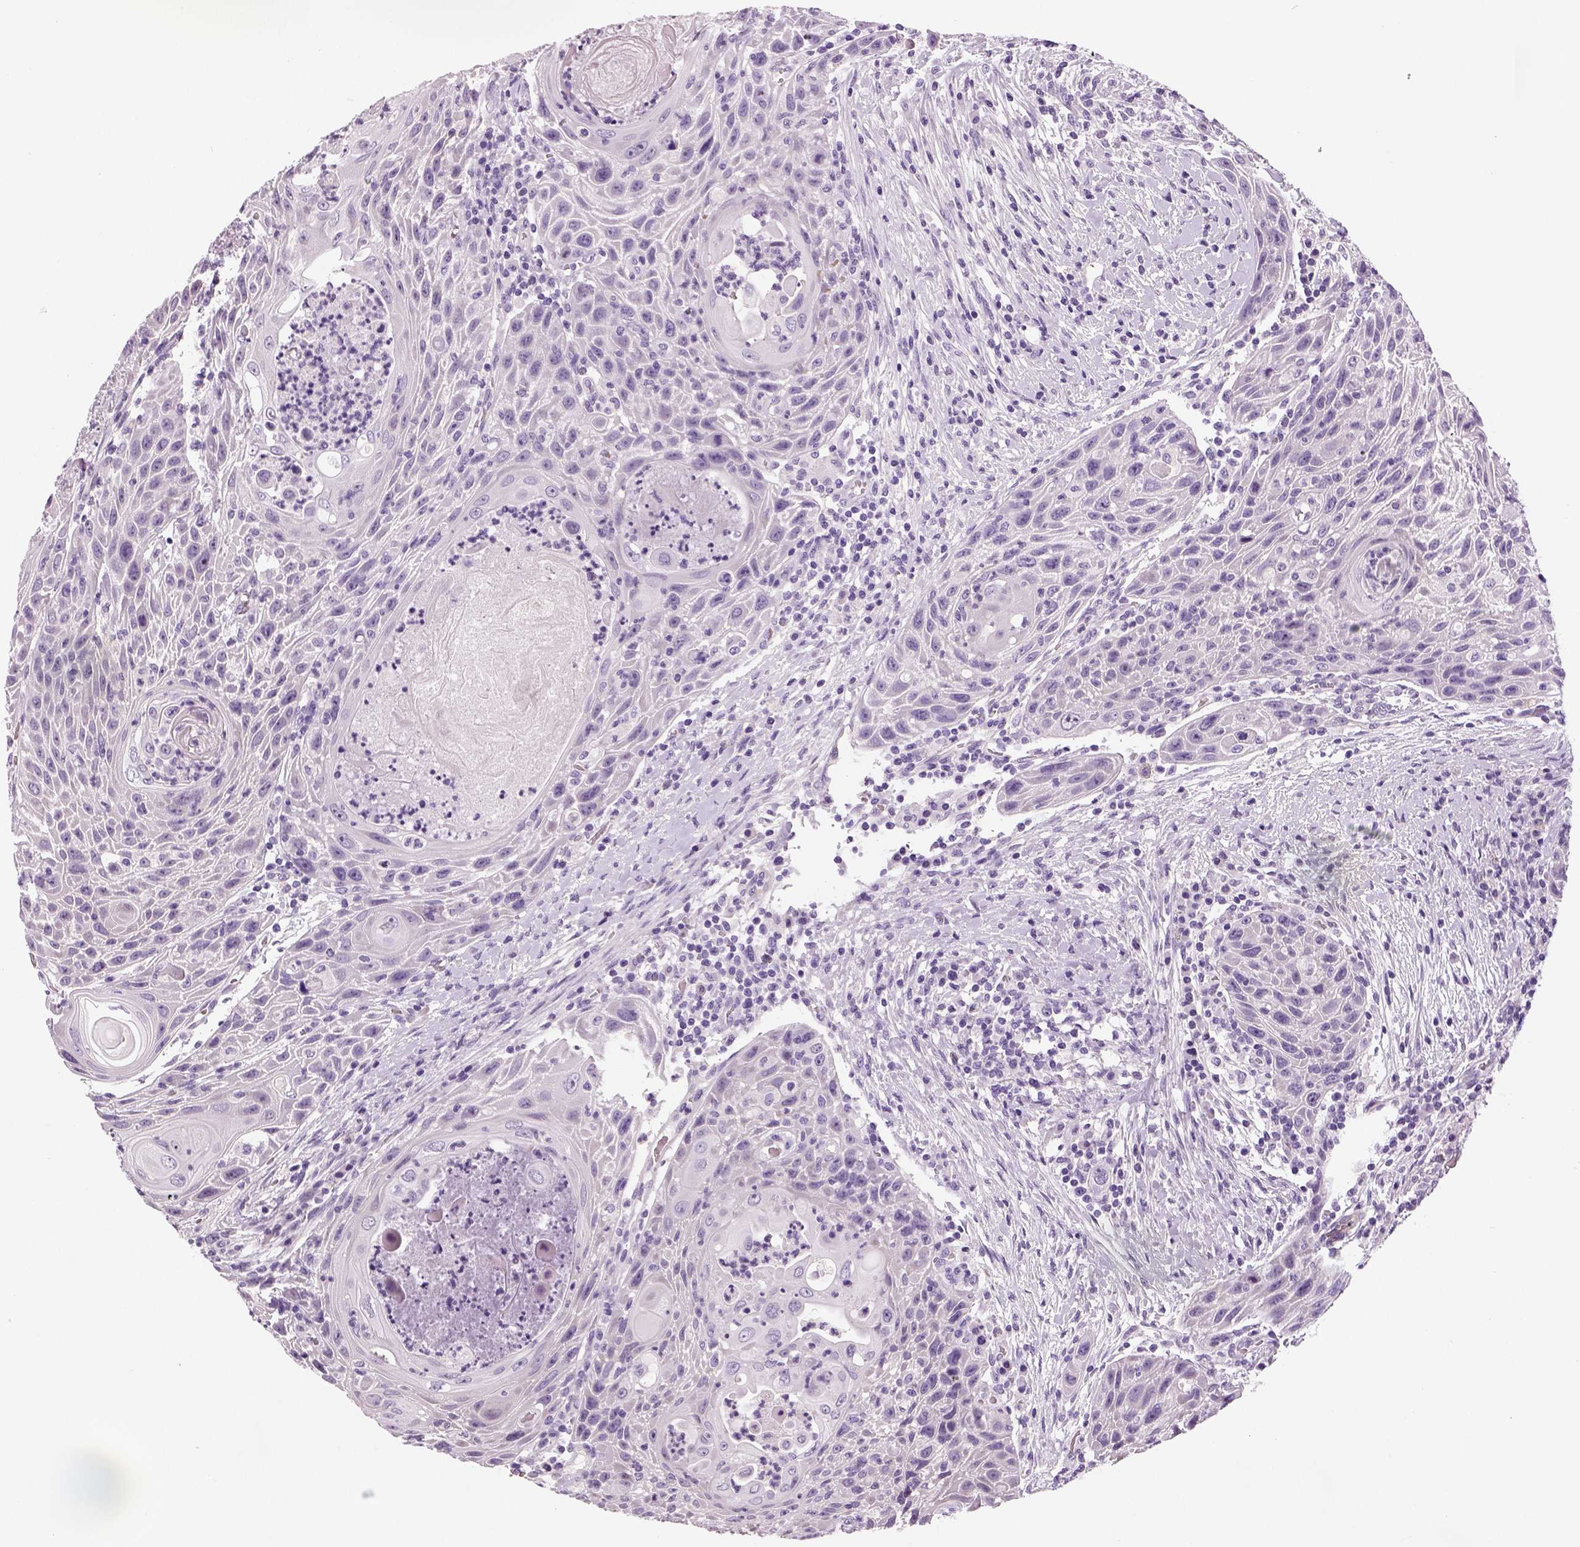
{"staining": {"intensity": "negative", "quantity": "none", "location": "none"}, "tissue": "head and neck cancer", "cell_type": "Tumor cells", "image_type": "cancer", "snomed": [{"axis": "morphology", "description": "Squamous cell carcinoma, NOS"}, {"axis": "topography", "description": "Head-Neck"}], "caption": "Immunohistochemical staining of human squamous cell carcinoma (head and neck) demonstrates no significant expression in tumor cells.", "gene": "TSPAN7", "patient": {"sex": "male", "age": 69}}